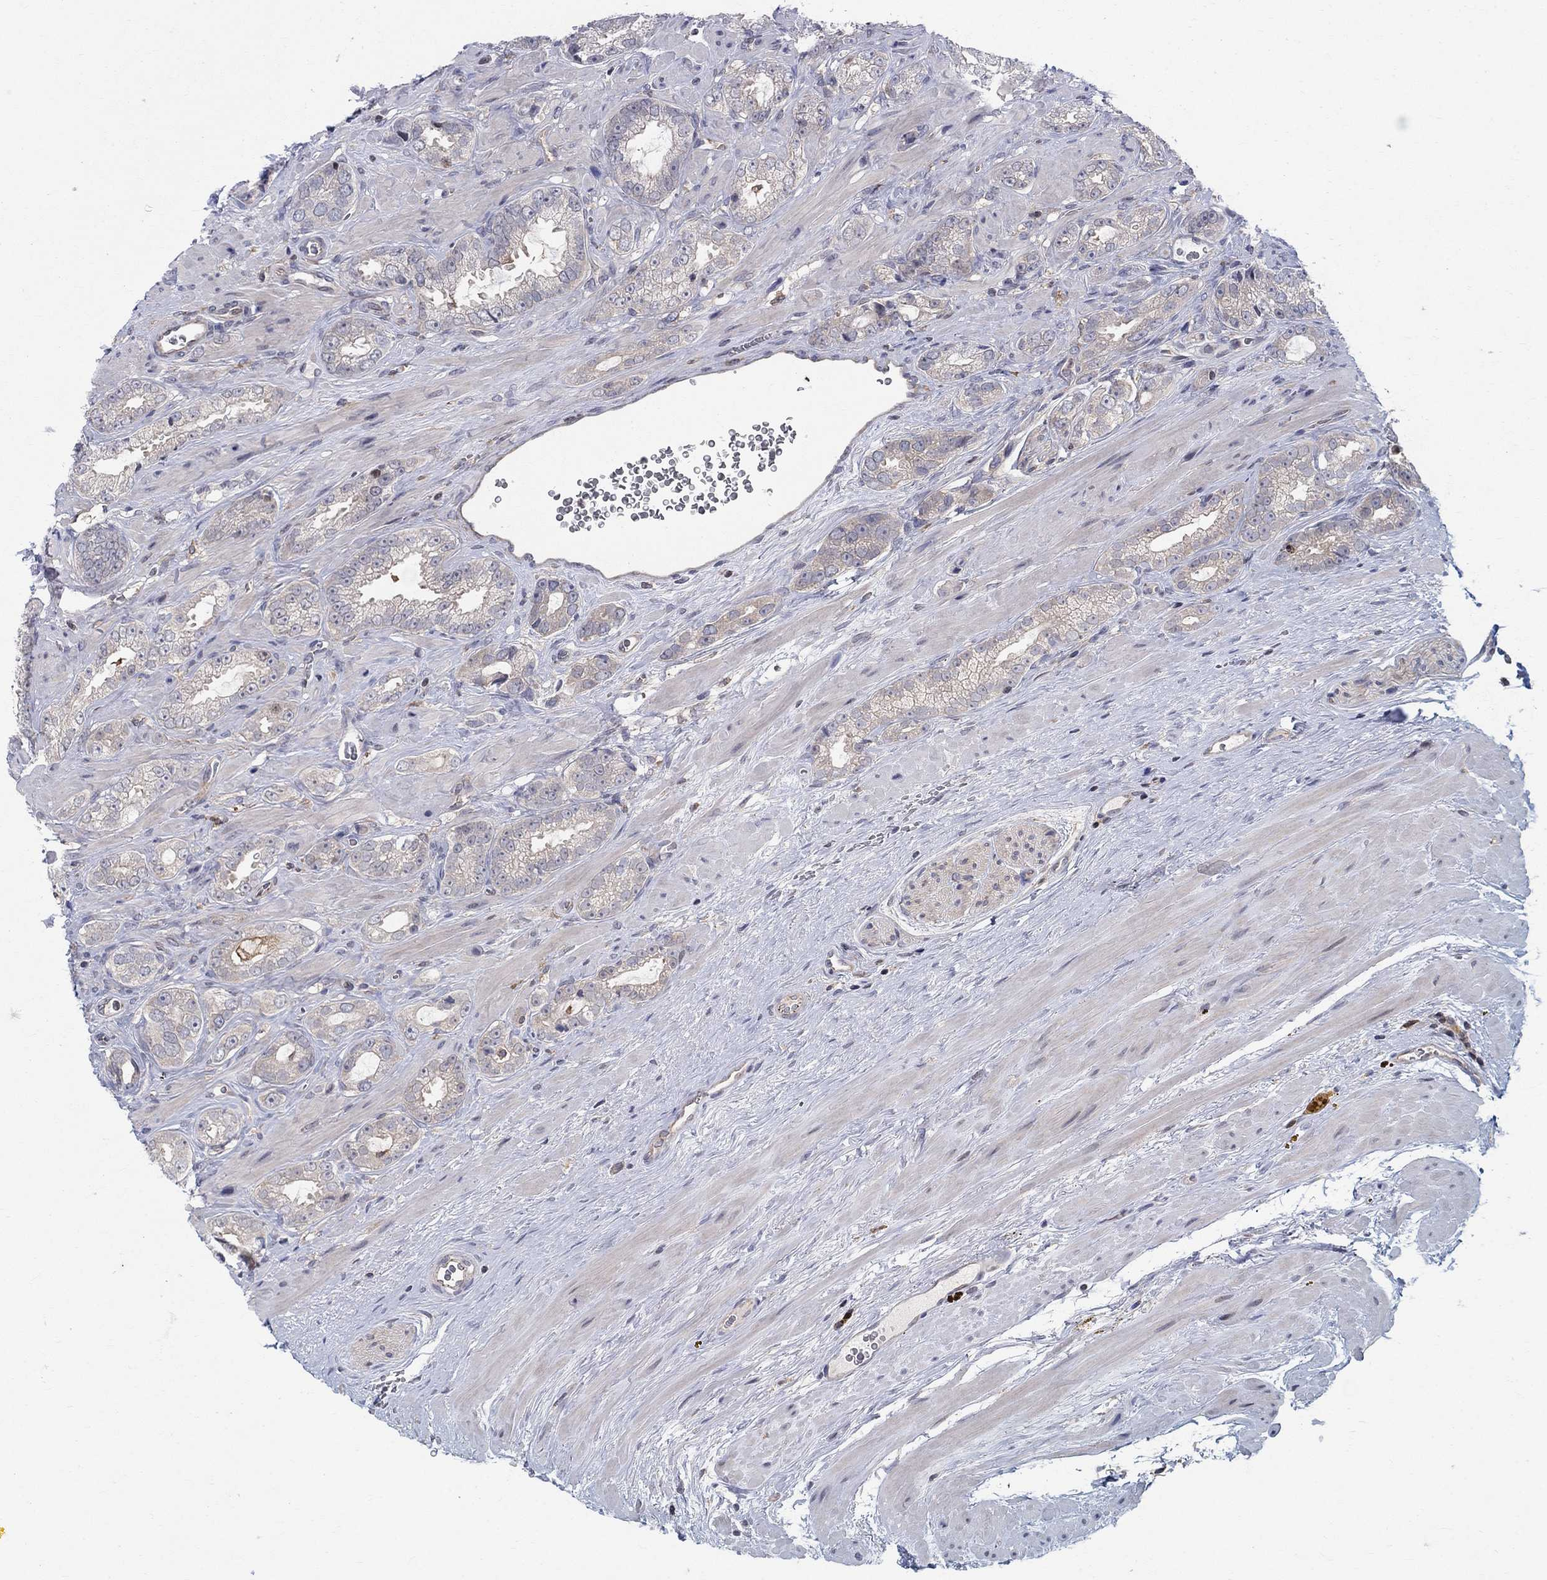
{"staining": {"intensity": "negative", "quantity": "none", "location": "none"}, "tissue": "prostate cancer", "cell_type": "Tumor cells", "image_type": "cancer", "snomed": [{"axis": "morphology", "description": "Adenocarcinoma, NOS"}, {"axis": "topography", "description": "Prostate"}], "caption": "Immunohistochemical staining of prostate cancer reveals no significant positivity in tumor cells.", "gene": "ZNHIT3", "patient": {"sex": "male", "age": 67}}